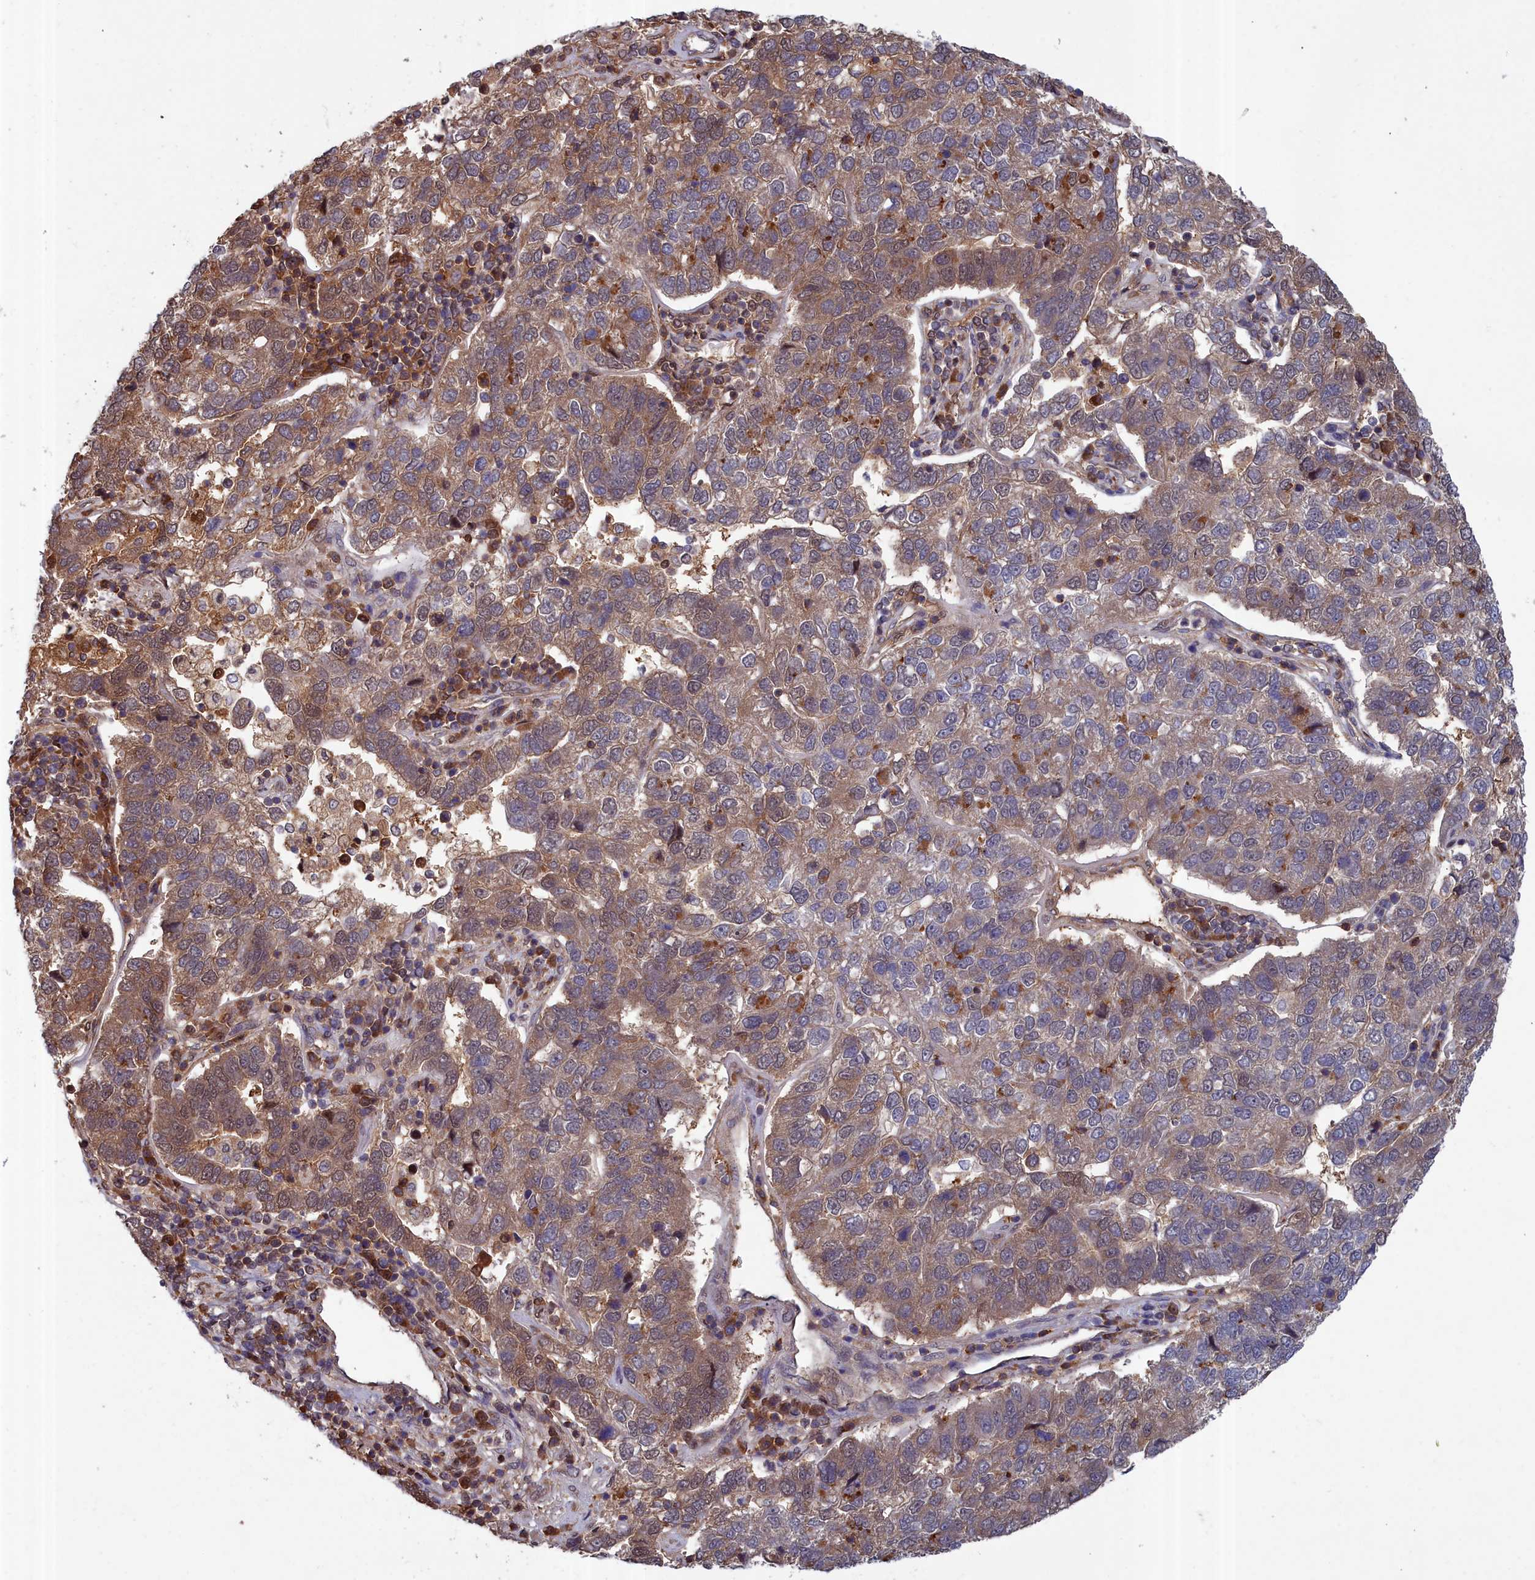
{"staining": {"intensity": "moderate", "quantity": "25%-75%", "location": "cytoplasmic/membranous"}, "tissue": "pancreatic cancer", "cell_type": "Tumor cells", "image_type": "cancer", "snomed": [{"axis": "morphology", "description": "Adenocarcinoma, NOS"}, {"axis": "topography", "description": "Pancreas"}], "caption": "A brown stain highlights moderate cytoplasmic/membranous positivity of a protein in human pancreatic cancer (adenocarcinoma) tumor cells.", "gene": "GFRA2", "patient": {"sex": "female", "age": 61}}